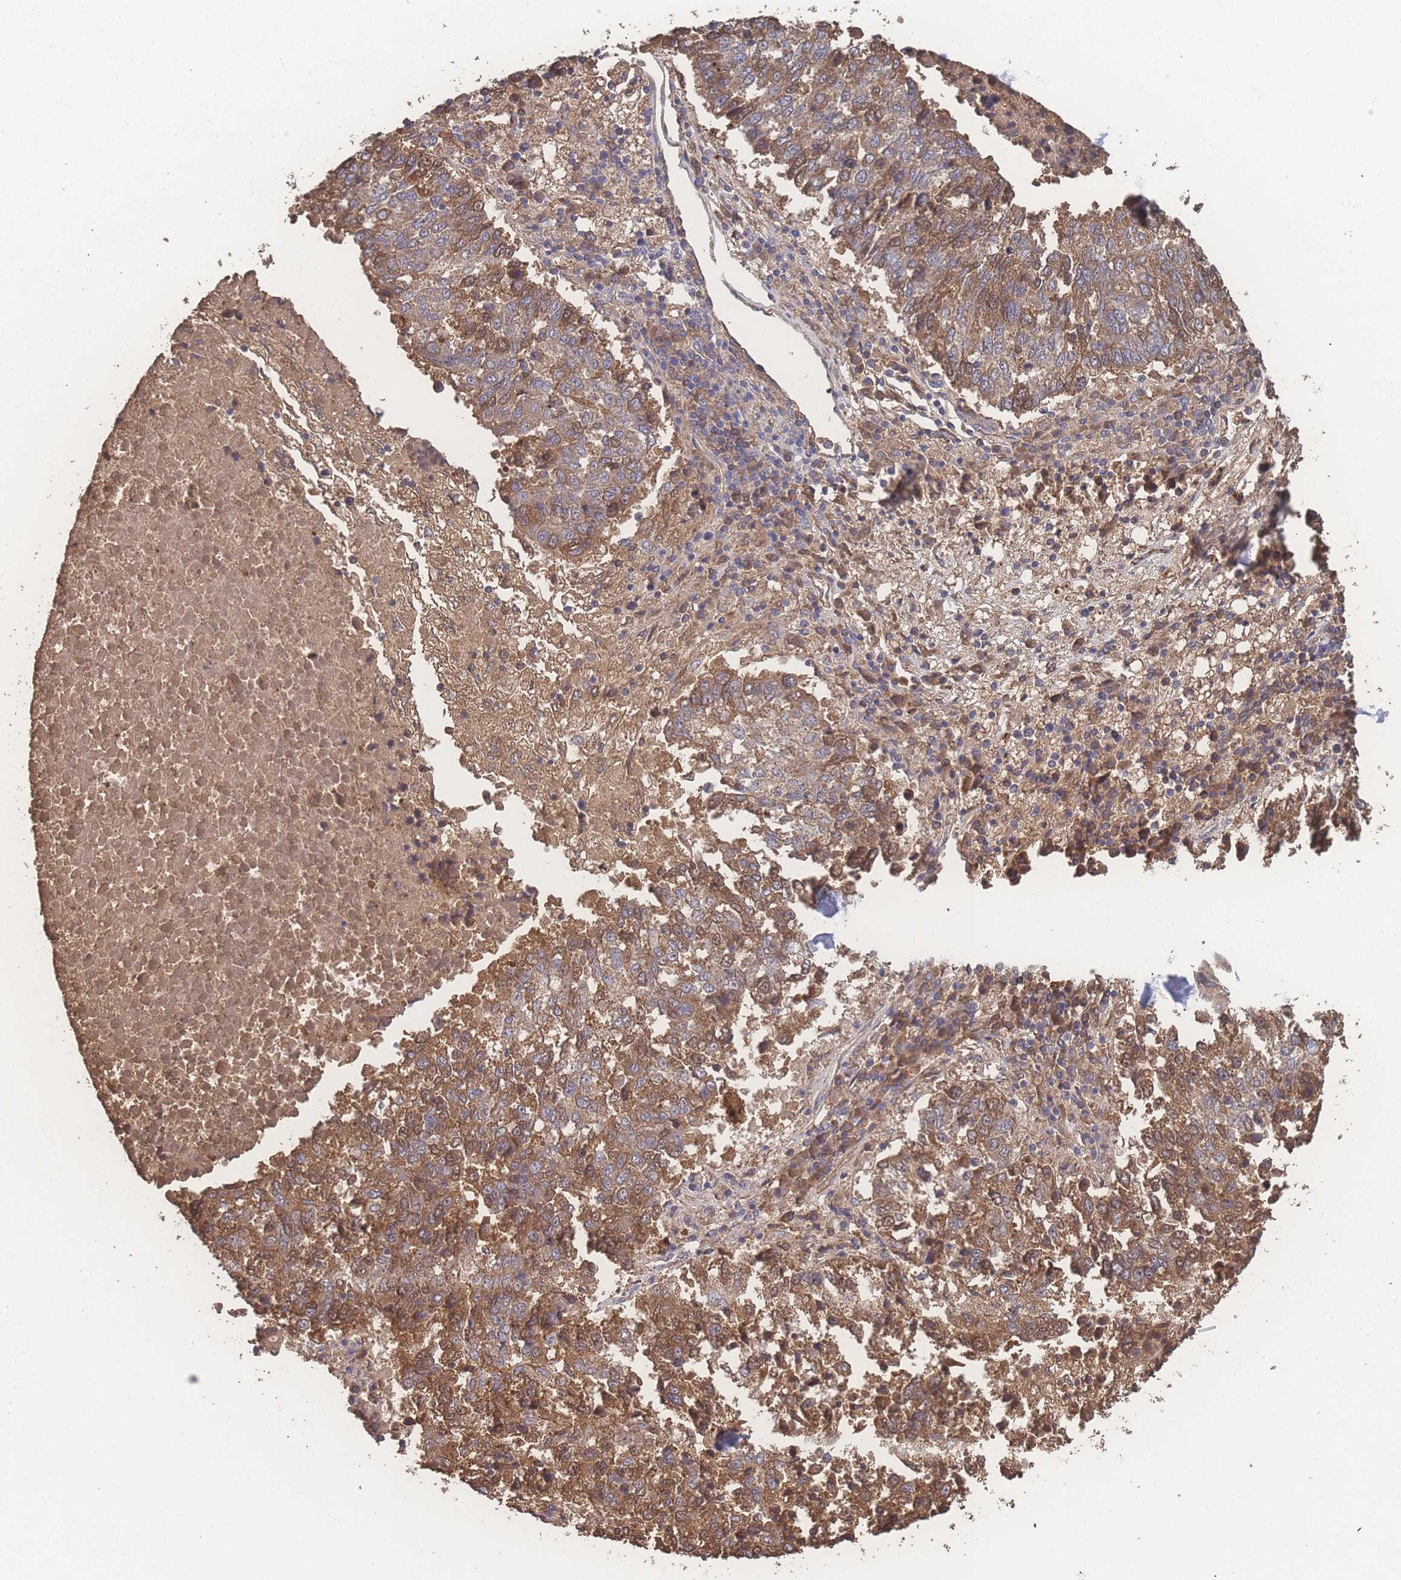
{"staining": {"intensity": "moderate", "quantity": ">75%", "location": "cytoplasmic/membranous"}, "tissue": "lung cancer", "cell_type": "Tumor cells", "image_type": "cancer", "snomed": [{"axis": "morphology", "description": "Squamous cell carcinoma, NOS"}, {"axis": "topography", "description": "Lung"}], "caption": "Immunohistochemistry (IHC) histopathology image of human lung cancer (squamous cell carcinoma) stained for a protein (brown), which demonstrates medium levels of moderate cytoplasmic/membranous expression in about >75% of tumor cells.", "gene": "ATXN10", "patient": {"sex": "male", "age": 73}}